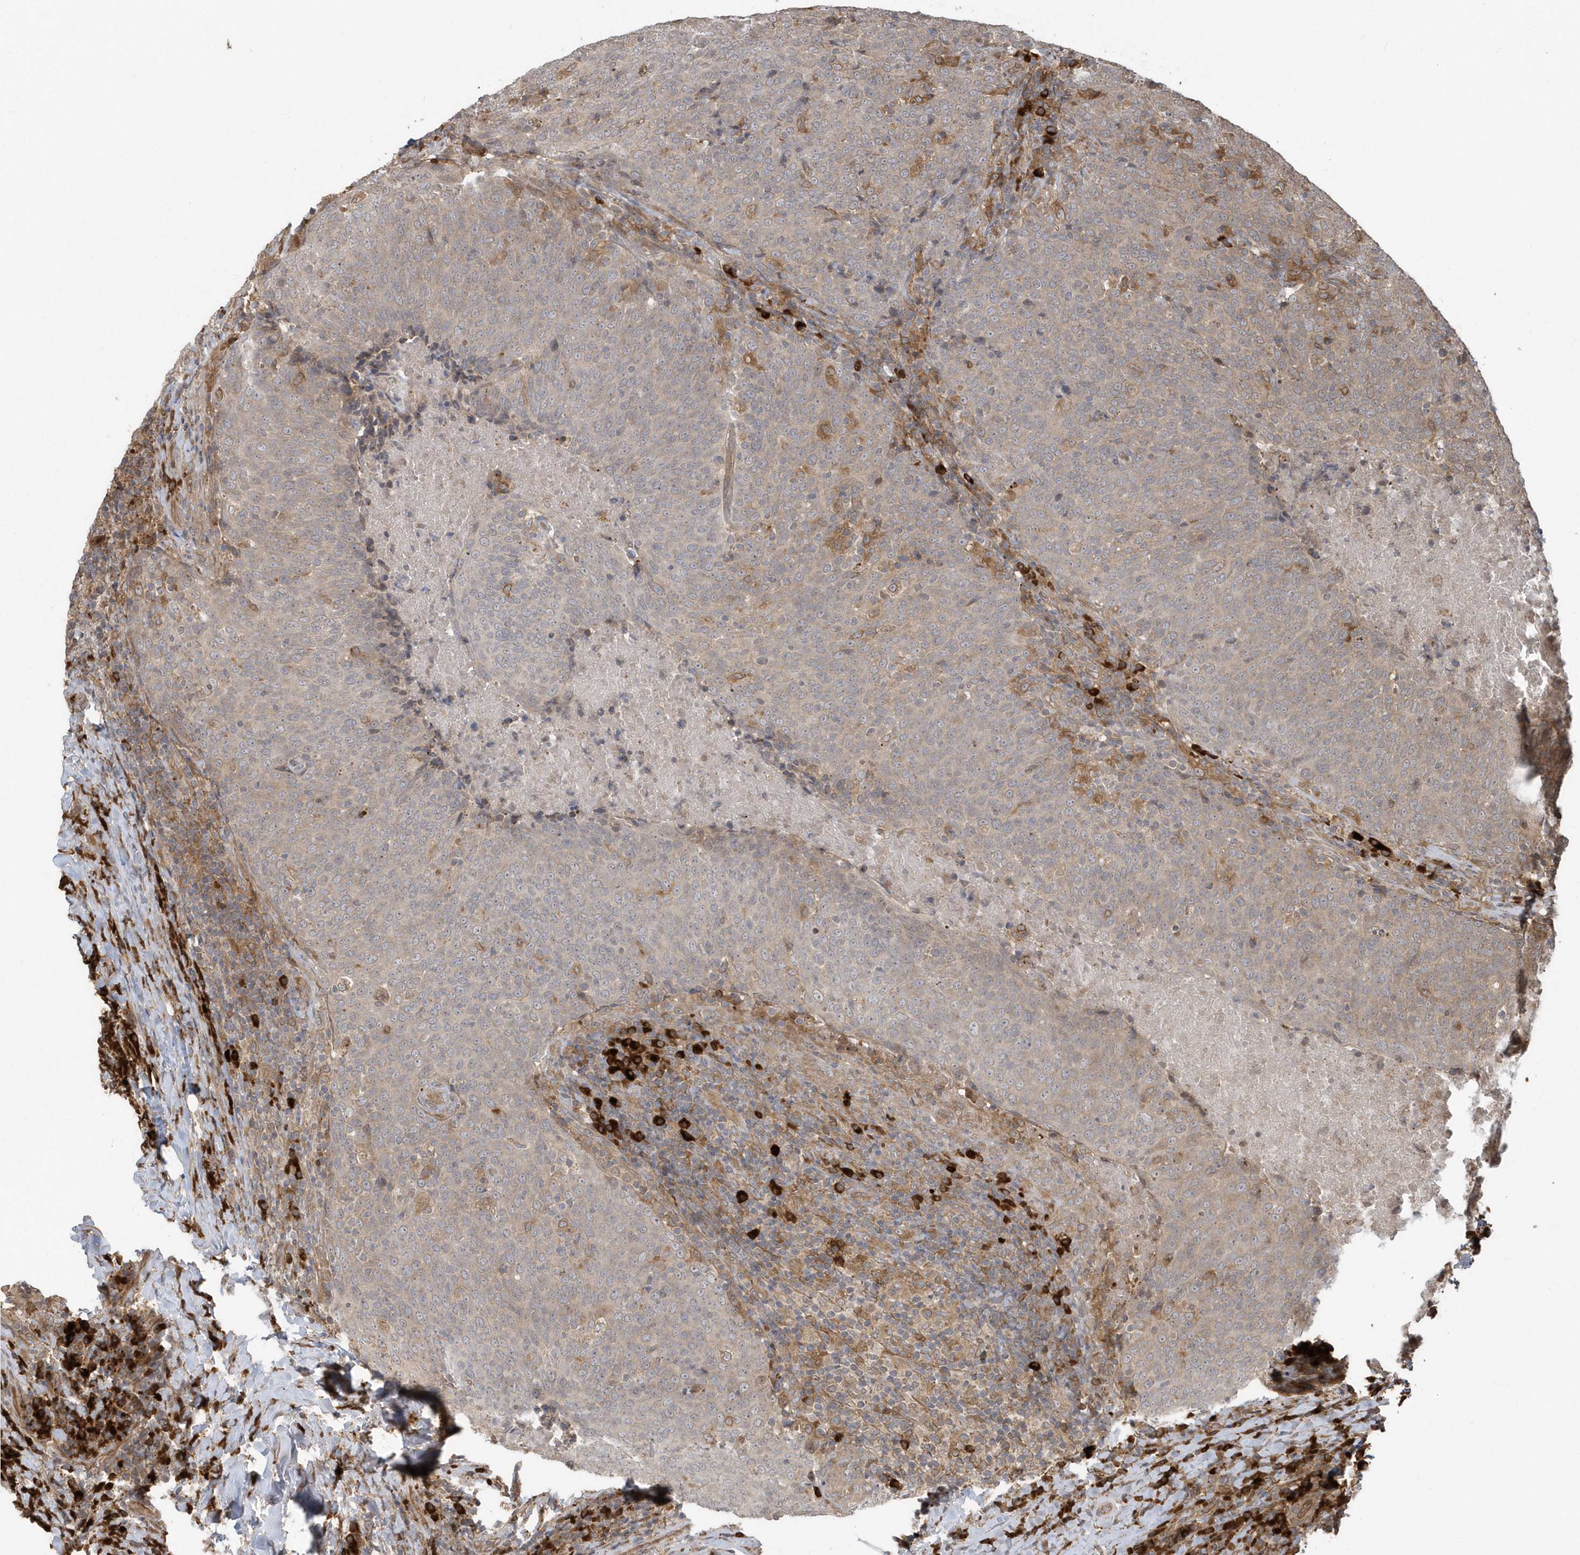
{"staining": {"intensity": "weak", "quantity": "<25%", "location": "cytoplasmic/membranous"}, "tissue": "head and neck cancer", "cell_type": "Tumor cells", "image_type": "cancer", "snomed": [{"axis": "morphology", "description": "Squamous cell carcinoma, NOS"}, {"axis": "morphology", "description": "Squamous cell carcinoma, metastatic, NOS"}, {"axis": "topography", "description": "Lymph node"}, {"axis": "topography", "description": "Head-Neck"}], "caption": "Immunohistochemical staining of head and neck cancer (metastatic squamous cell carcinoma) demonstrates no significant positivity in tumor cells.", "gene": "HERPUD1", "patient": {"sex": "male", "age": 62}}